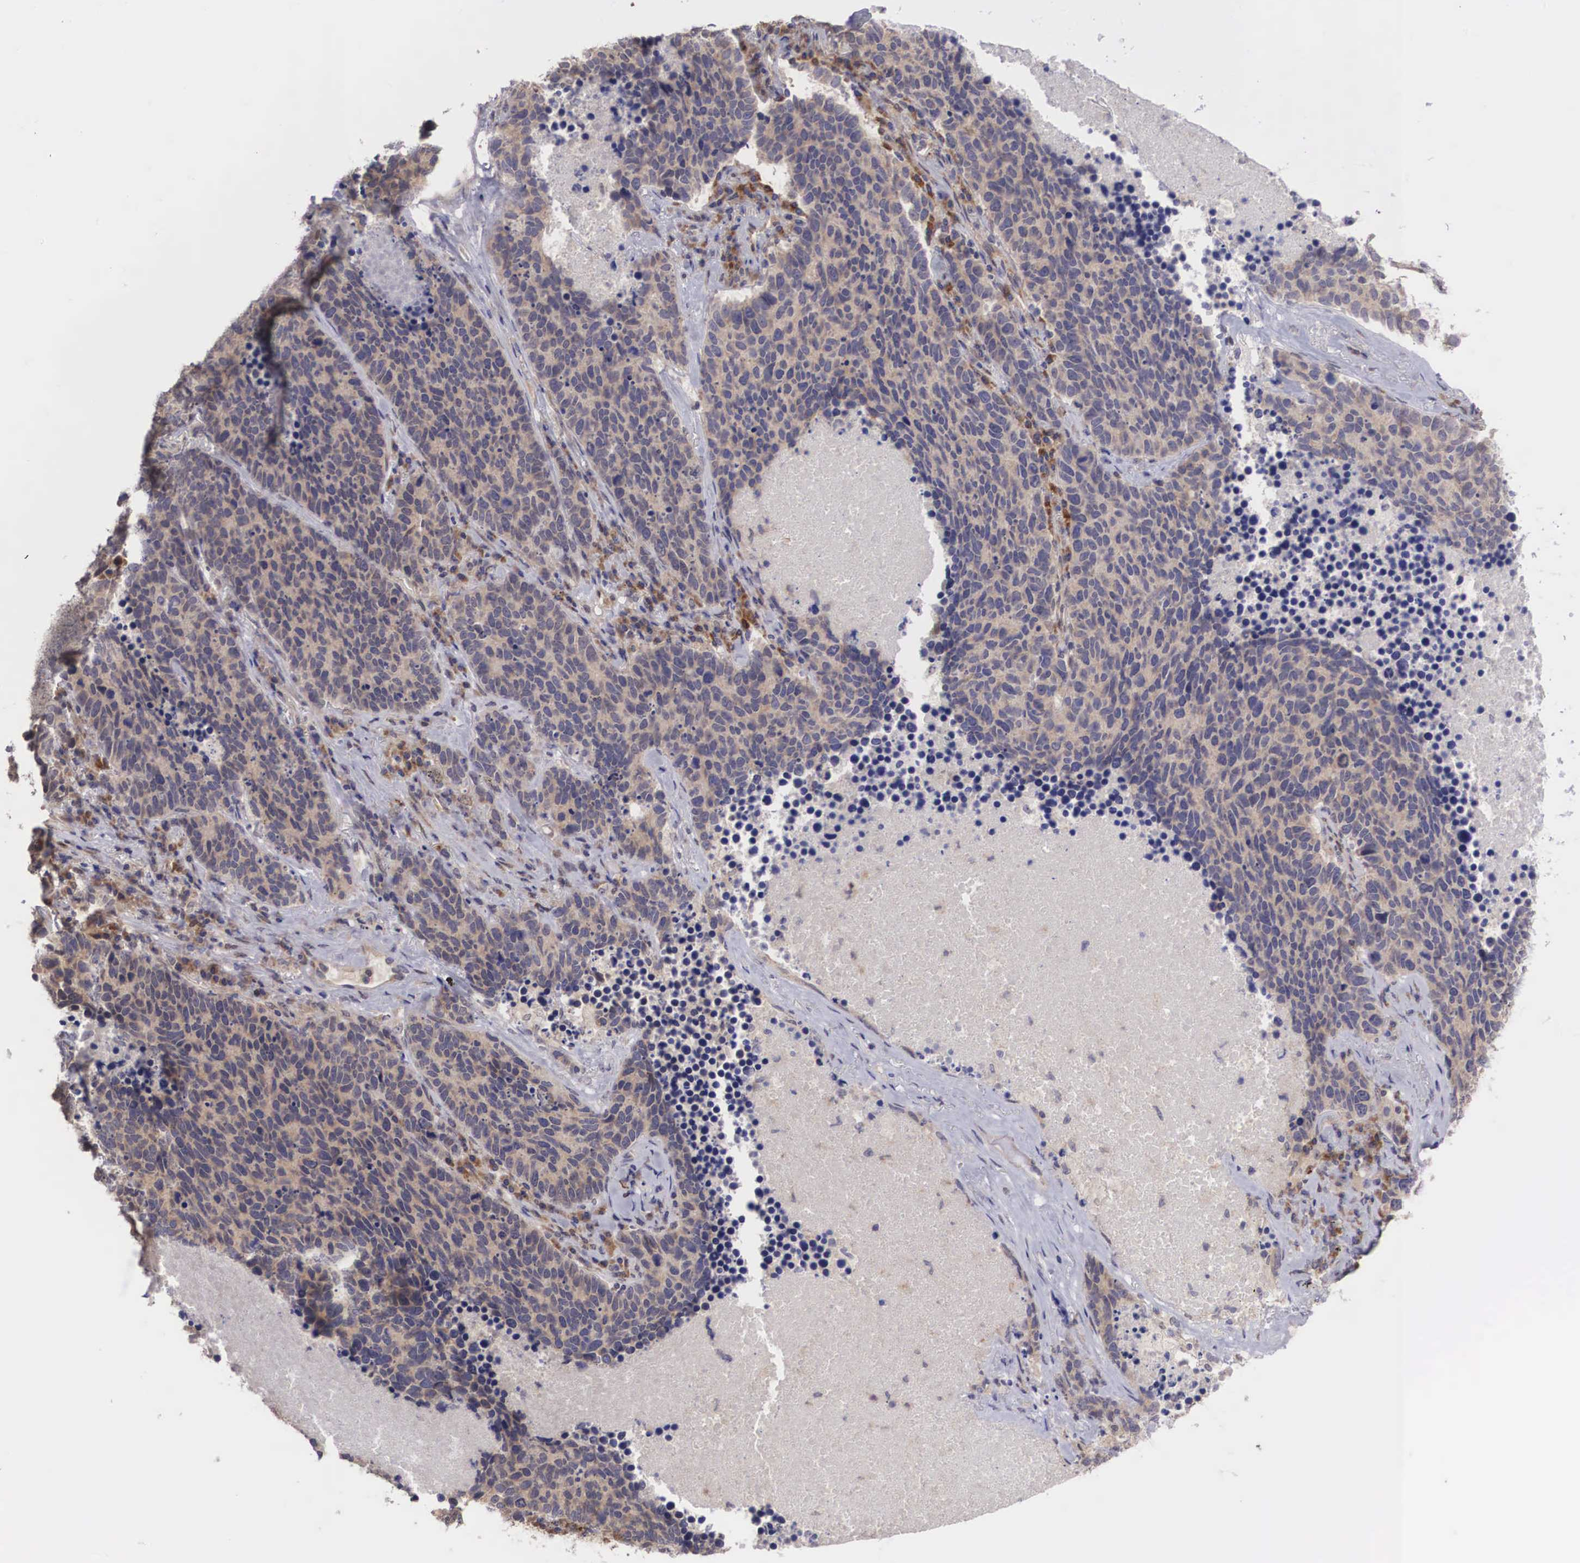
{"staining": {"intensity": "weak", "quantity": ">75%", "location": "cytoplasmic/membranous"}, "tissue": "lung cancer", "cell_type": "Tumor cells", "image_type": "cancer", "snomed": [{"axis": "morphology", "description": "Neoplasm, malignant, NOS"}, {"axis": "topography", "description": "Lung"}], "caption": "Lung cancer (malignant neoplasm) tissue shows weak cytoplasmic/membranous expression in approximately >75% of tumor cells", "gene": "DNAJB7", "patient": {"sex": "female", "age": 75}}